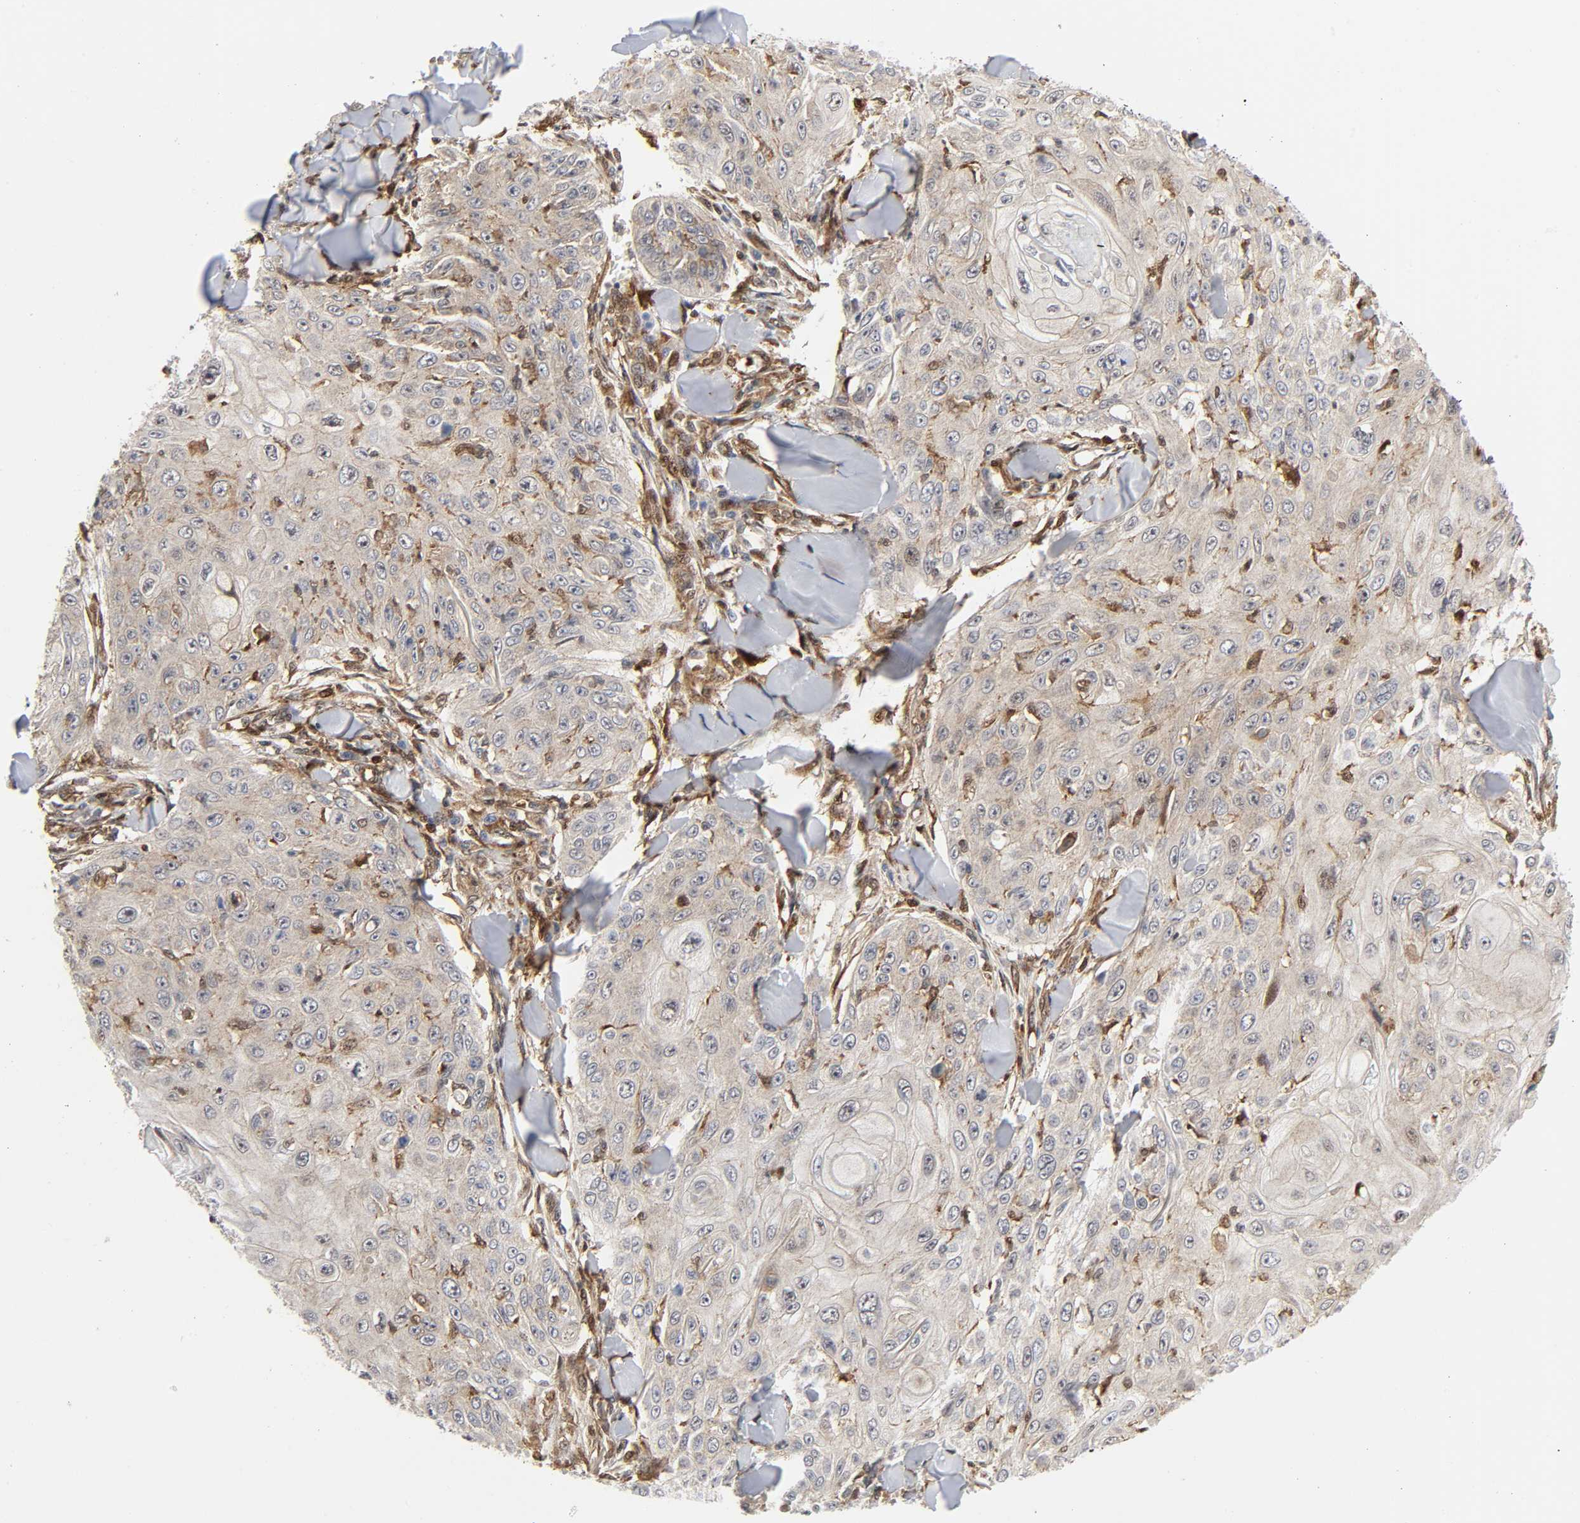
{"staining": {"intensity": "weak", "quantity": "<25%", "location": "cytoplasmic/membranous"}, "tissue": "skin cancer", "cell_type": "Tumor cells", "image_type": "cancer", "snomed": [{"axis": "morphology", "description": "Squamous cell carcinoma, NOS"}, {"axis": "topography", "description": "Skin"}], "caption": "An immunohistochemistry (IHC) image of skin cancer (squamous cell carcinoma) is shown. There is no staining in tumor cells of skin cancer (squamous cell carcinoma).", "gene": "MAPK1", "patient": {"sex": "male", "age": 86}}